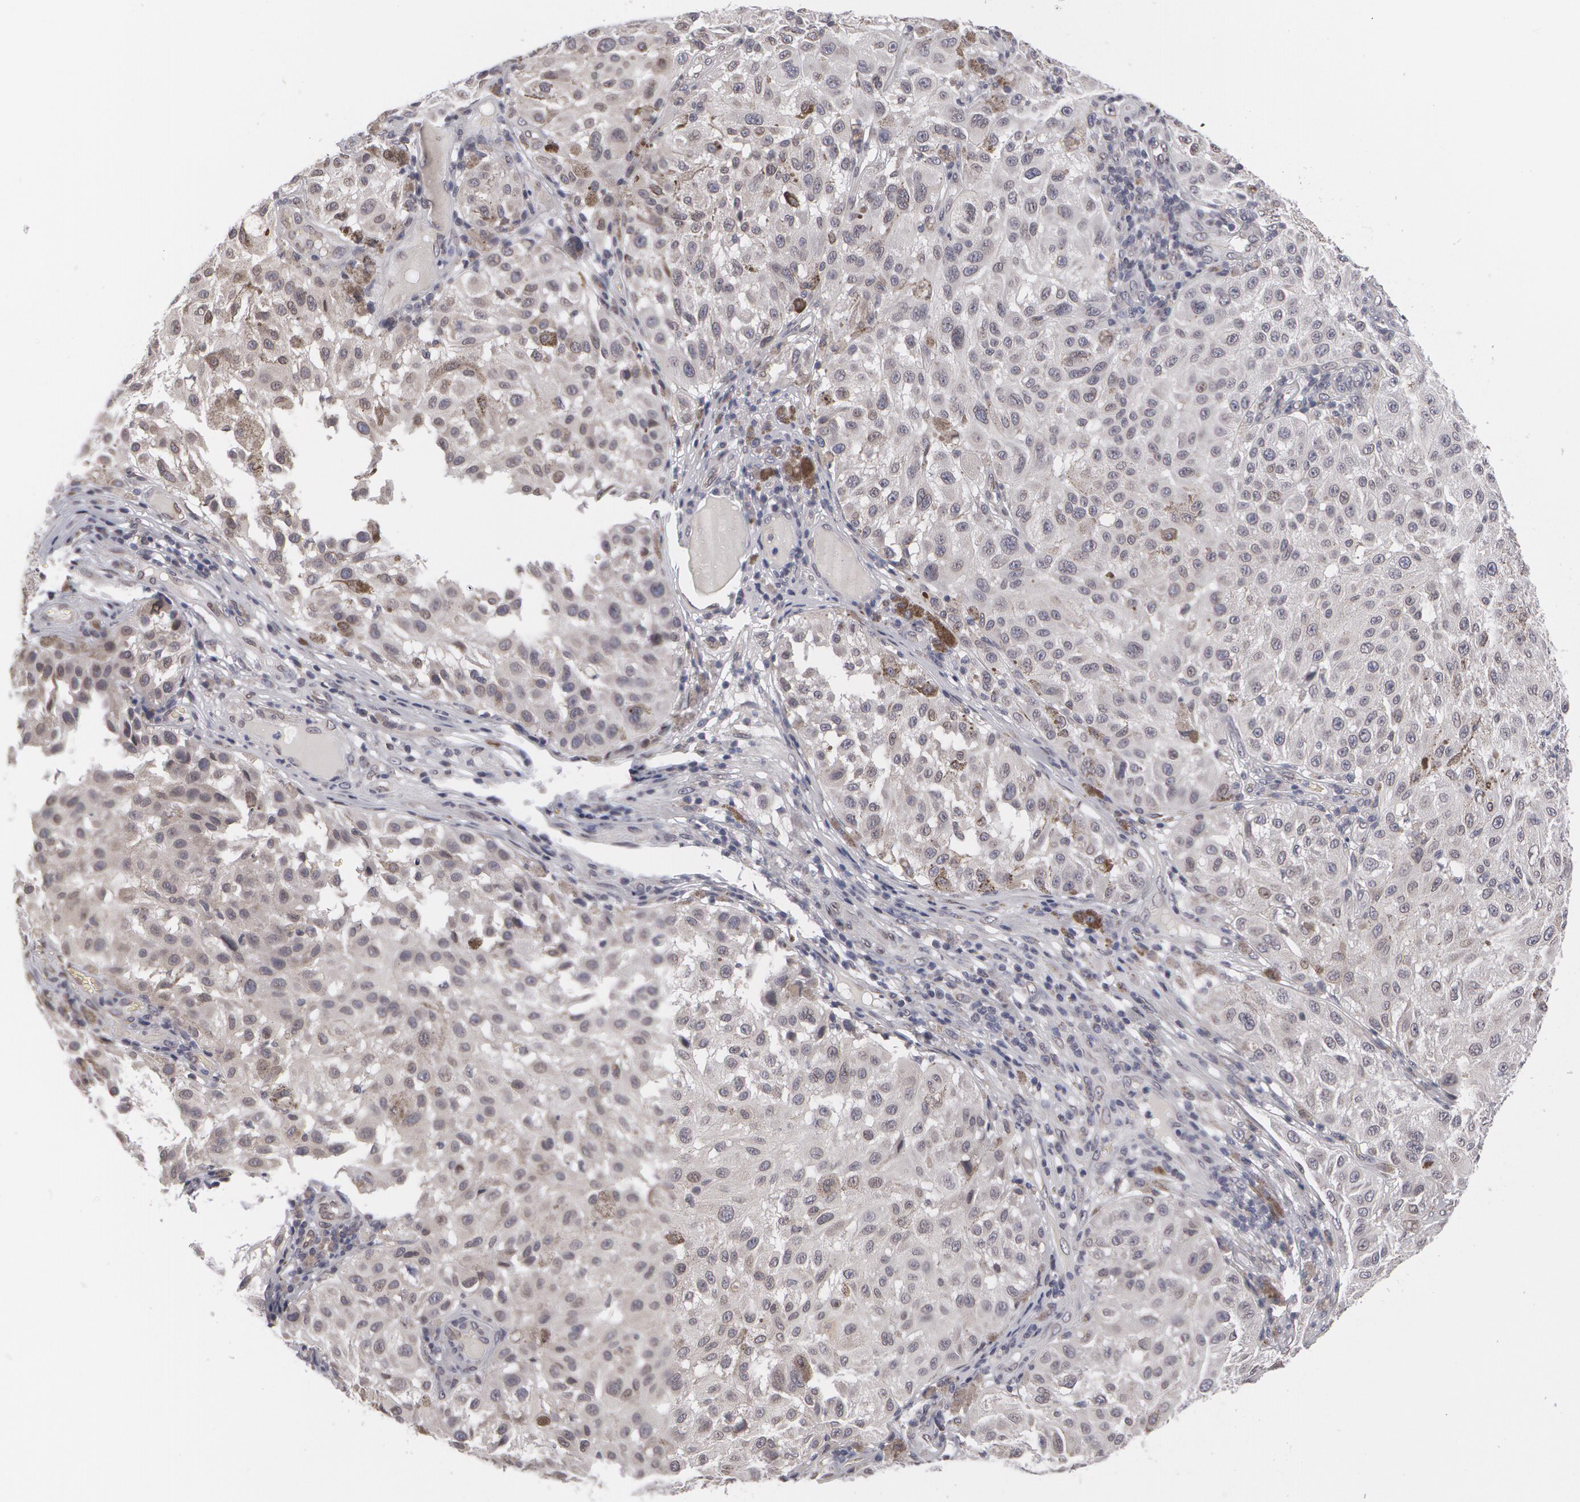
{"staining": {"intensity": "weak", "quantity": "<25%", "location": "nuclear"}, "tissue": "melanoma", "cell_type": "Tumor cells", "image_type": "cancer", "snomed": [{"axis": "morphology", "description": "Malignant melanoma, NOS"}, {"axis": "topography", "description": "Skin"}], "caption": "This is an immunohistochemistry photomicrograph of human melanoma. There is no positivity in tumor cells.", "gene": "EMD", "patient": {"sex": "female", "age": 64}}